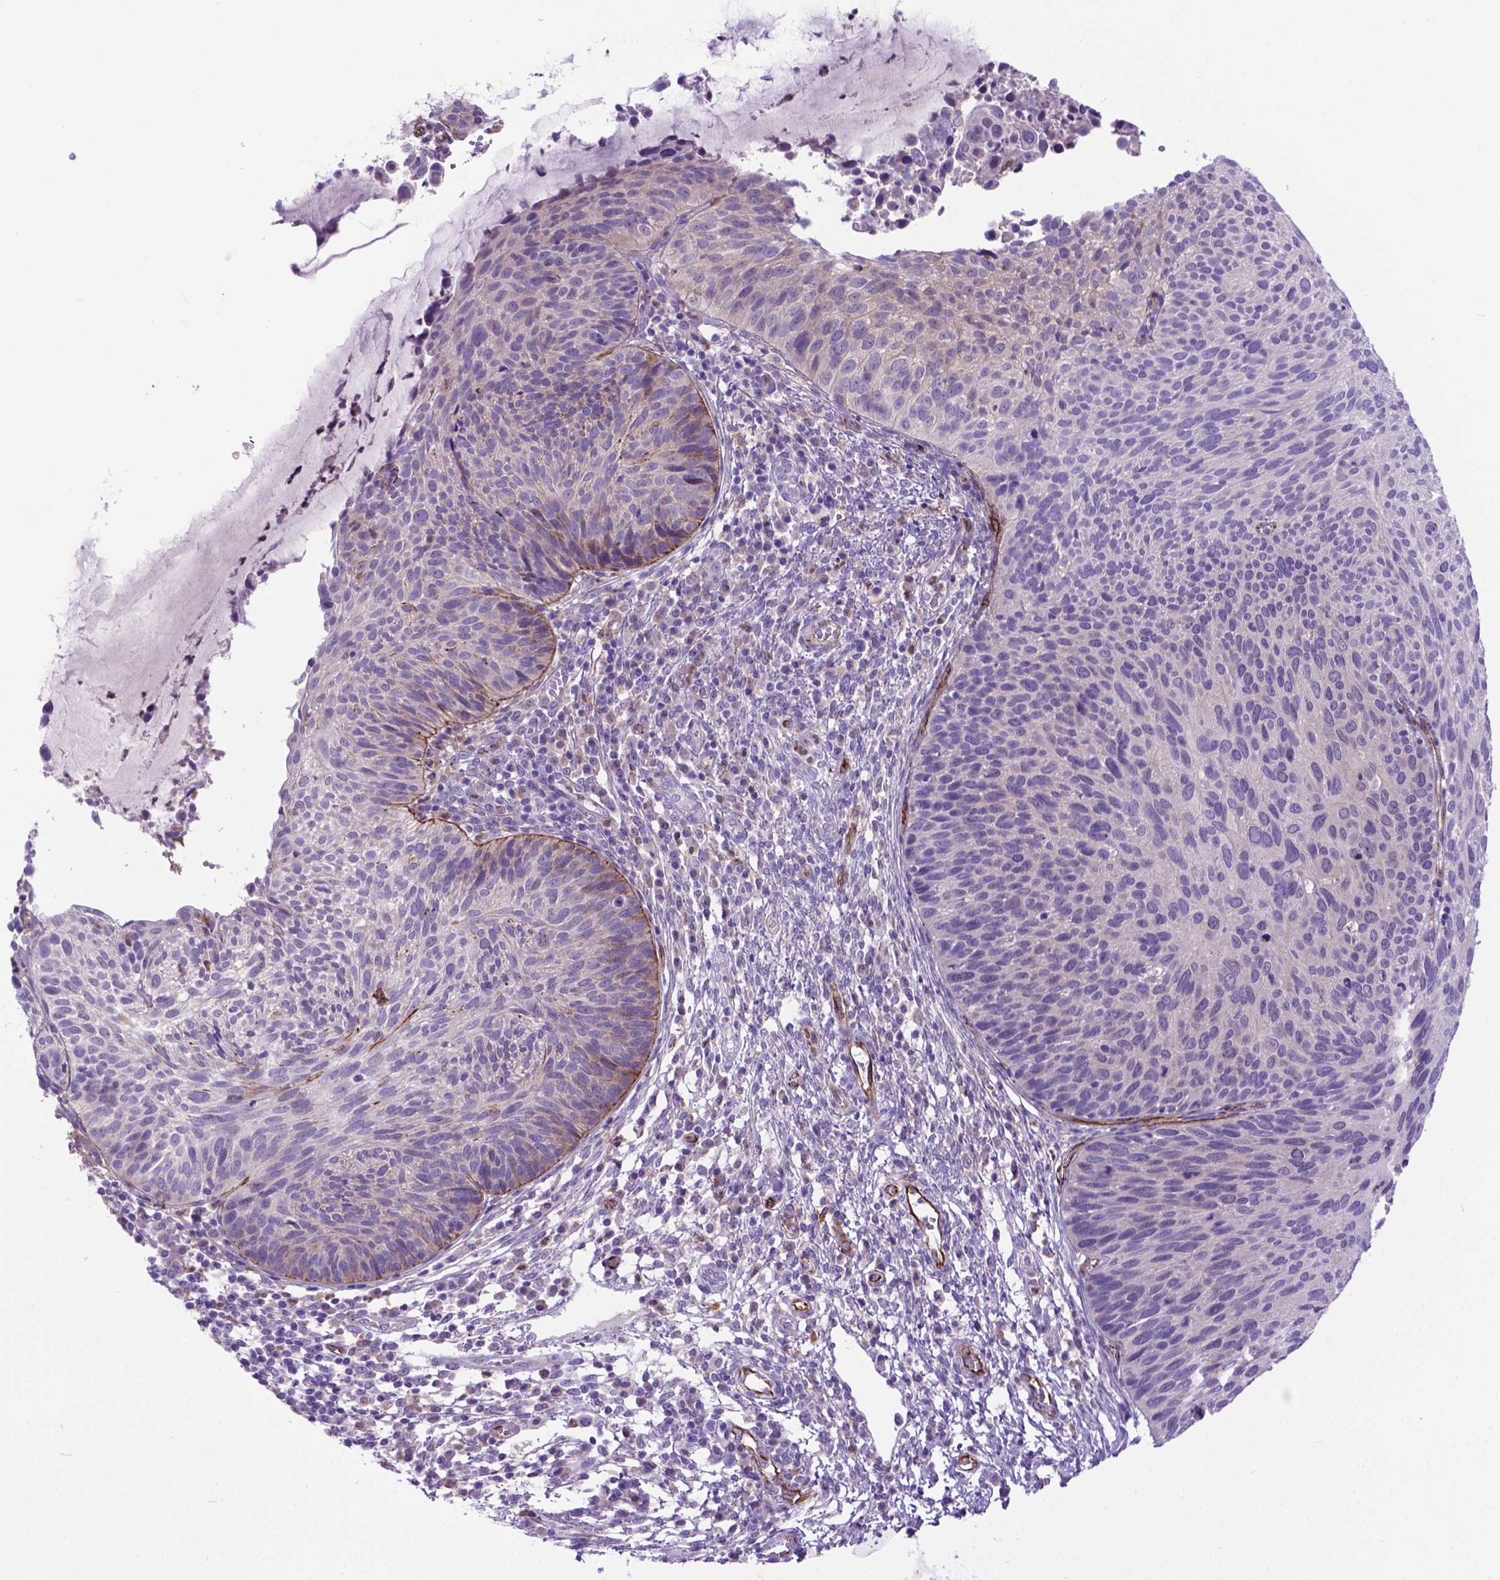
{"staining": {"intensity": "weak", "quantity": "<25%", "location": "cytoplasmic/membranous"}, "tissue": "cervical cancer", "cell_type": "Tumor cells", "image_type": "cancer", "snomed": [{"axis": "morphology", "description": "Squamous cell carcinoma, NOS"}, {"axis": "topography", "description": "Cervix"}], "caption": "High power microscopy micrograph of an immunohistochemistry (IHC) histopathology image of squamous cell carcinoma (cervical), revealing no significant expression in tumor cells.", "gene": "LZTR1", "patient": {"sex": "female", "age": 36}}